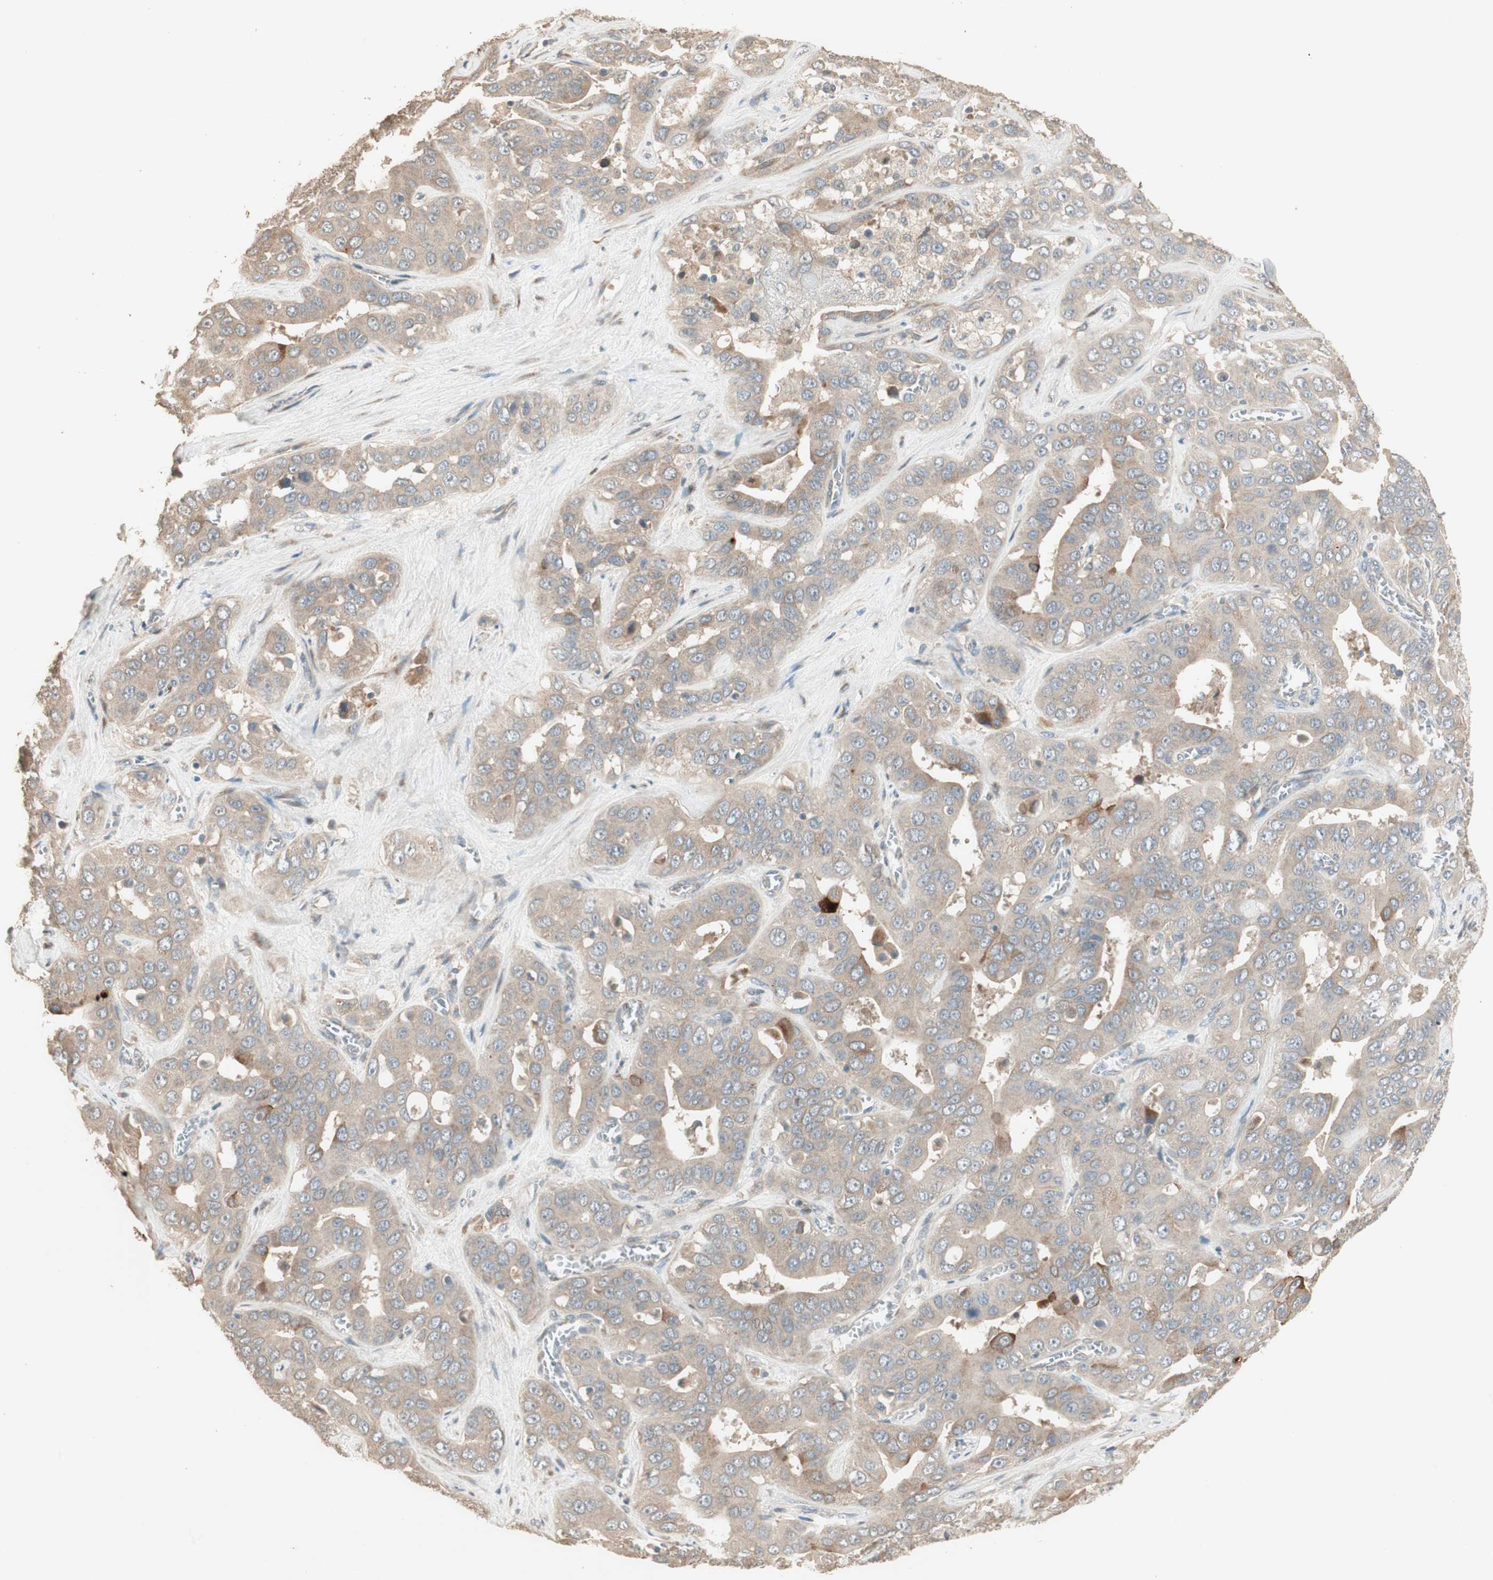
{"staining": {"intensity": "moderate", "quantity": ">75%", "location": "cytoplasmic/membranous"}, "tissue": "liver cancer", "cell_type": "Tumor cells", "image_type": "cancer", "snomed": [{"axis": "morphology", "description": "Cholangiocarcinoma"}, {"axis": "topography", "description": "Liver"}], "caption": "Tumor cells exhibit medium levels of moderate cytoplasmic/membranous expression in about >75% of cells in liver cancer (cholangiocarcinoma).", "gene": "RARRES1", "patient": {"sex": "female", "age": 52}}